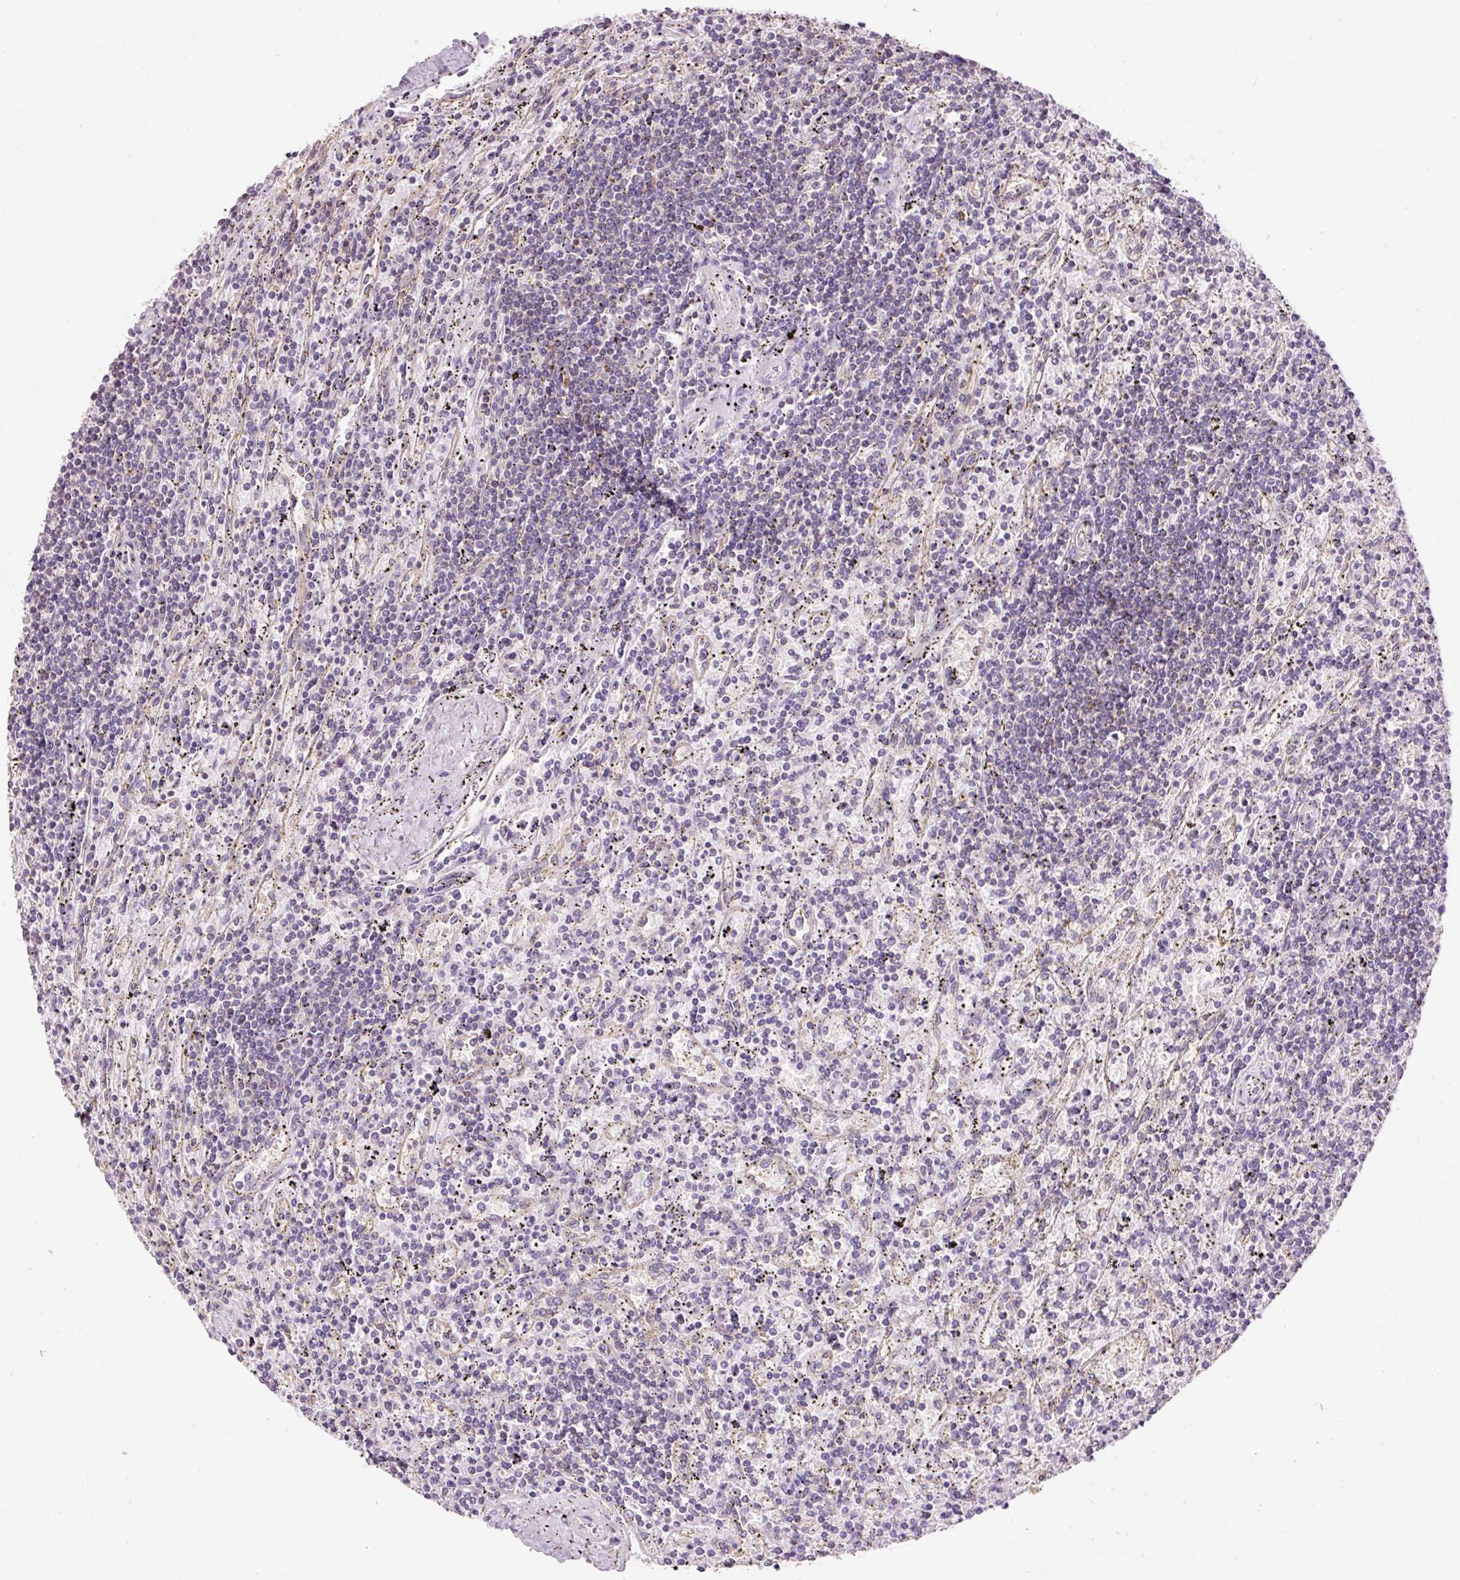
{"staining": {"intensity": "negative", "quantity": "none", "location": "none"}, "tissue": "lymphoma", "cell_type": "Tumor cells", "image_type": "cancer", "snomed": [{"axis": "morphology", "description": "Malignant lymphoma, non-Hodgkin's type, Low grade"}, {"axis": "topography", "description": "Spleen"}], "caption": "This is an IHC photomicrograph of human lymphoma. There is no staining in tumor cells.", "gene": "DOK6", "patient": {"sex": "male", "age": 76}}